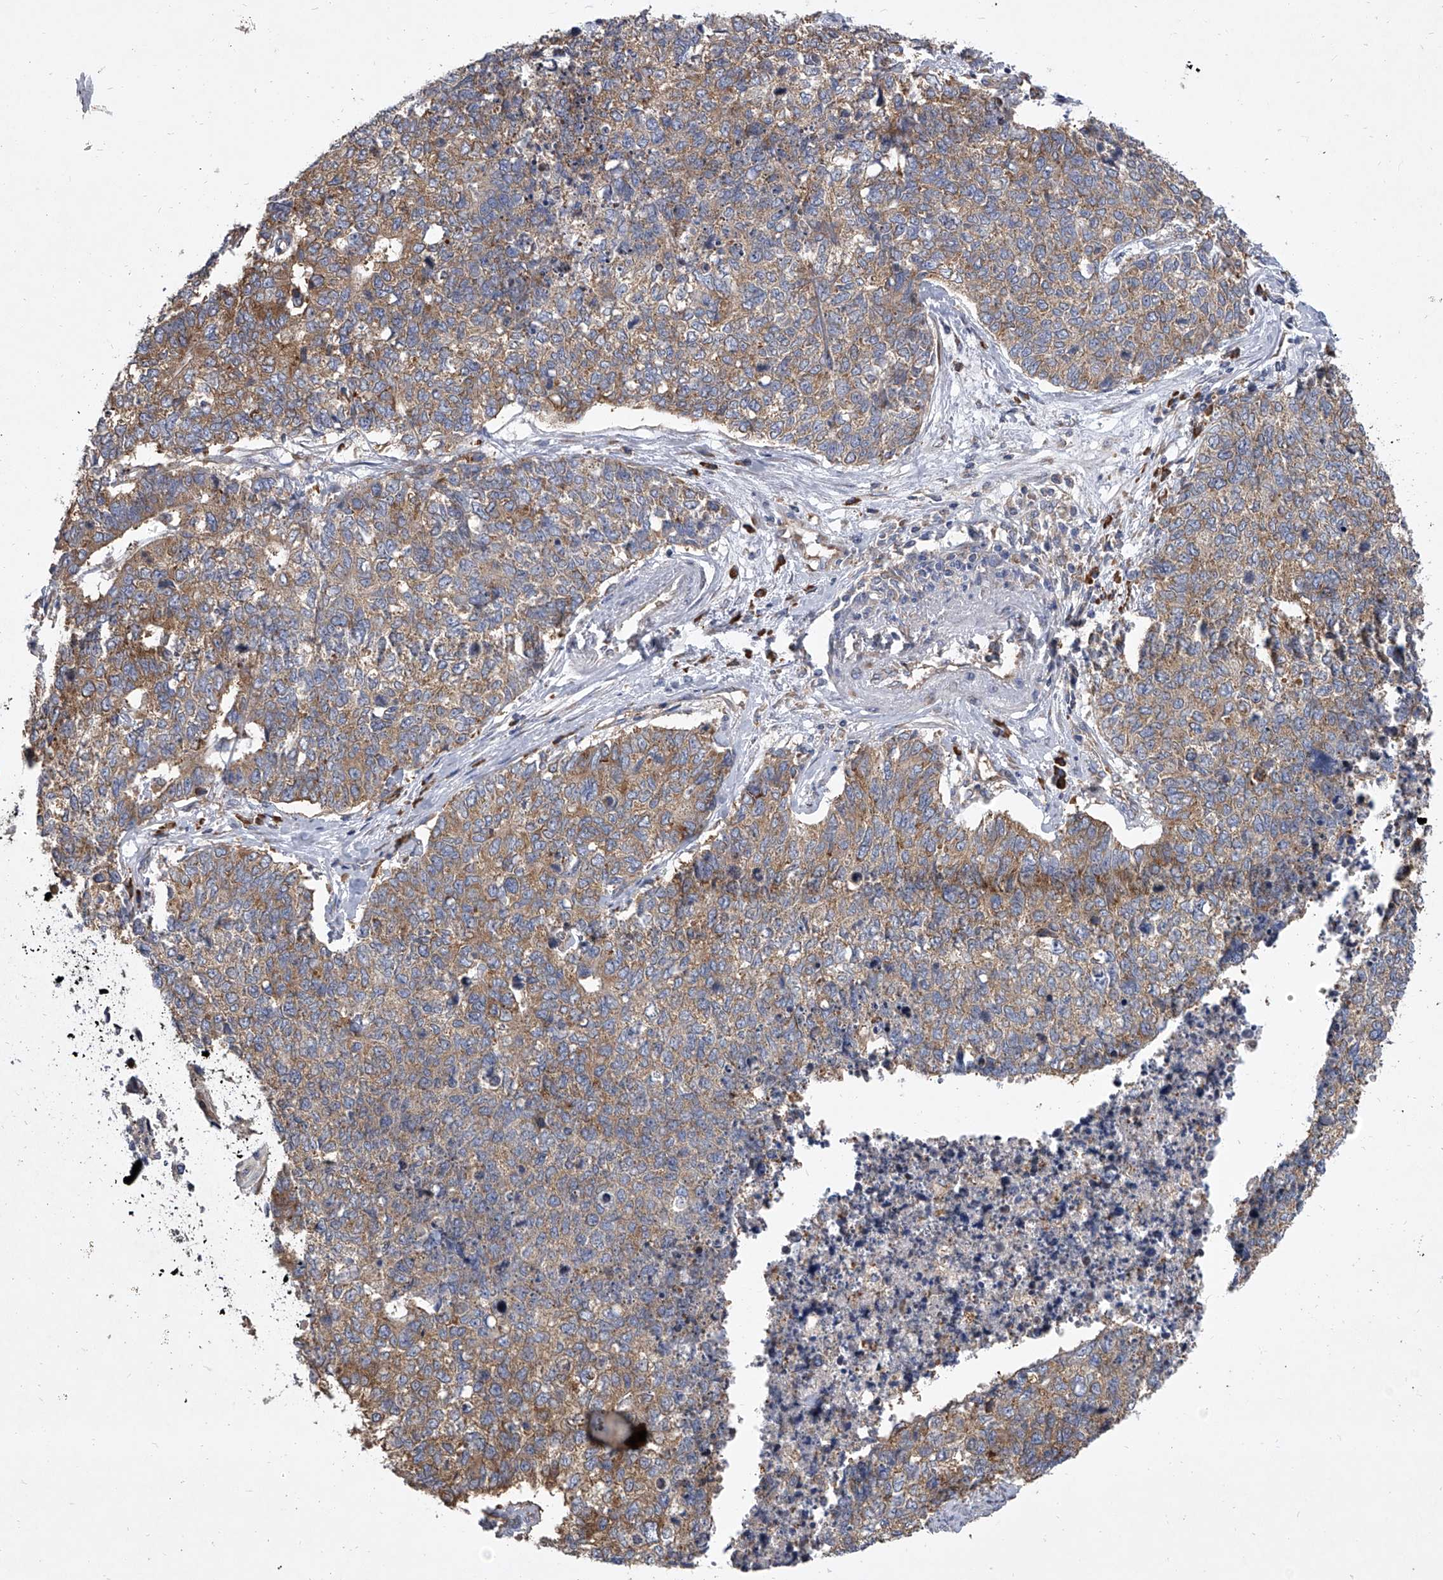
{"staining": {"intensity": "moderate", "quantity": ">75%", "location": "cytoplasmic/membranous"}, "tissue": "cervical cancer", "cell_type": "Tumor cells", "image_type": "cancer", "snomed": [{"axis": "morphology", "description": "Squamous cell carcinoma, NOS"}, {"axis": "topography", "description": "Cervix"}], "caption": "High-power microscopy captured an immunohistochemistry photomicrograph of squamous cell carcinoma (cervical), revealing moderate cytoplasmic/membranous staining in about >75% of tumor cells. (Stains: DAB in brown, nuclei in blue, Microscopy: brightfield microscopy at high magnification).", "gene": "EIF2S2", "patient": {"sex": "female", "age": 63}}